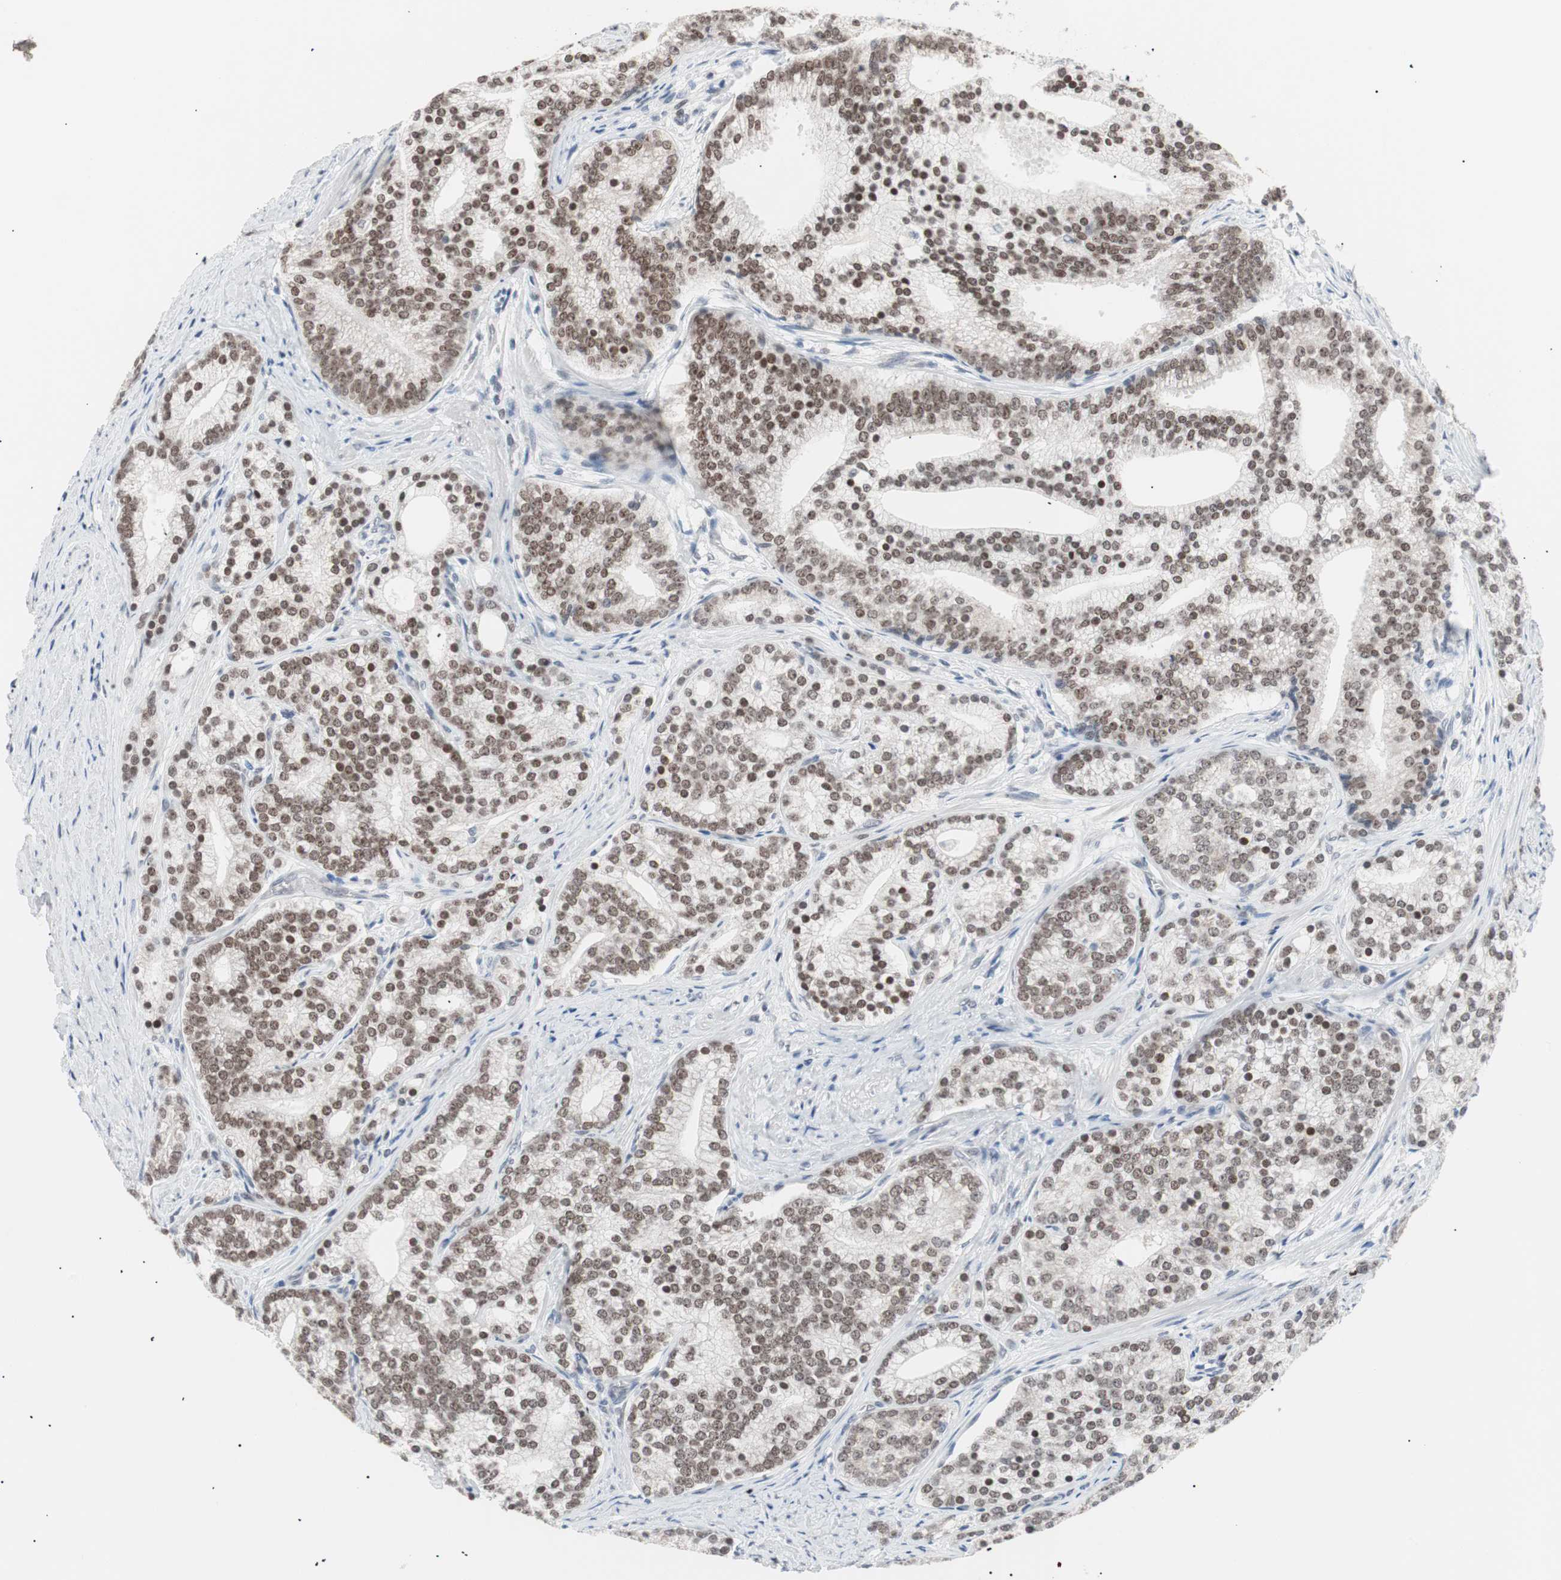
{"staining": {"intensity": "moderate", "quantity": ">75%", "location": "nuclear"}, "tissue": "prostate cancer", "cell_type": "Tumor cells", "image_type": "cancer", "snomed": [{"axis": "morphology", "description": "Adenocarcinoma, Low grade"}, {"axis": "topography", "description": "Prostate"}], "caption": "Low-grade adenocarcinoma (prostate) stained with a protein marker reveals moderate staining in tumor cells.", "gene": "LIG3", "patient": {"sex": "male", "age": 71}}